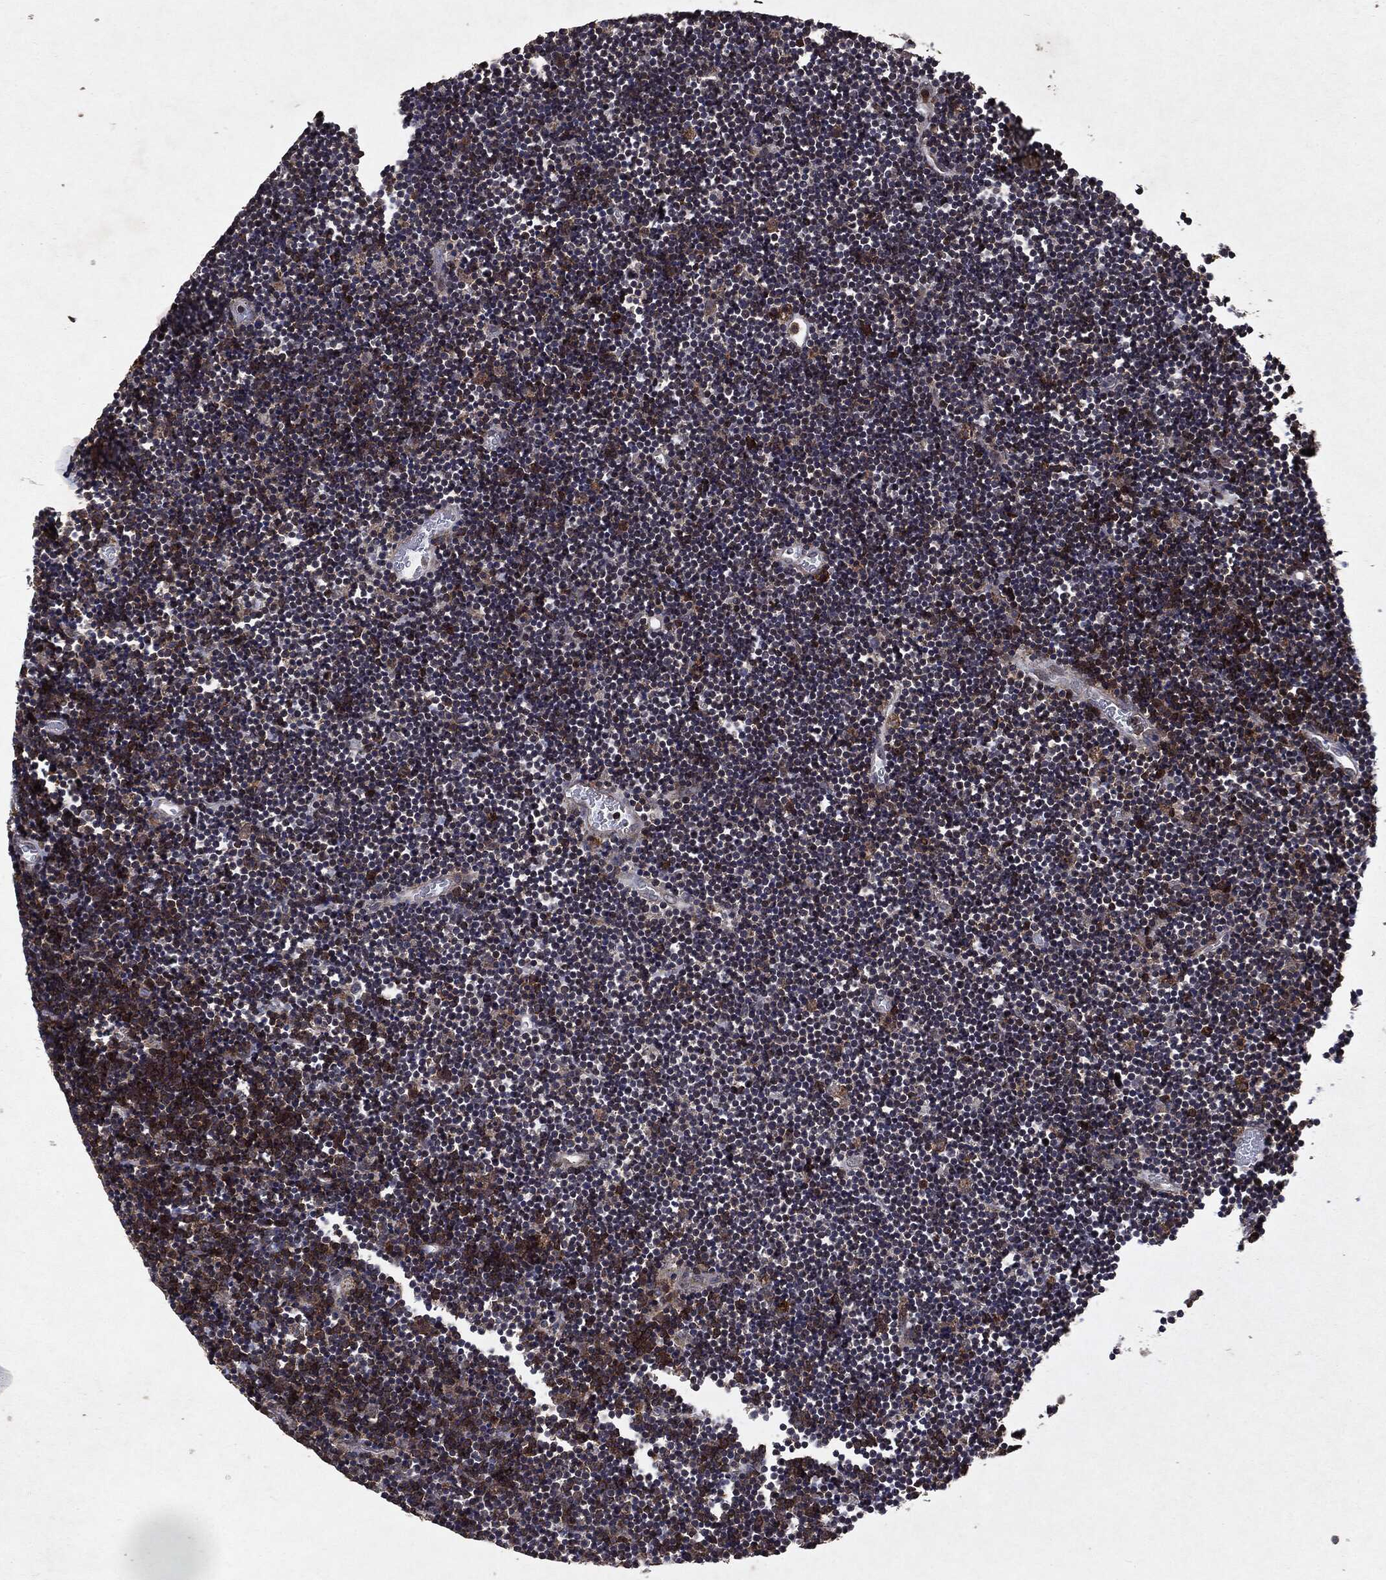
{"staining": {"intensity": "moderate", "quantity": "25%-75%", "location": "cytoplasmic/membranous"}, "tissue": "lymphoma", "cell_type": "Tumor cells", "image_type": "cancer", "snomed": [{"axis": "morphology", "description": "Malignant lymphoma, non-Hodgkin's type, Low grade"}, {"axis": "topography", "description": "Brain"}], "caption": "There is medium levels of moderate cytoplasmic/membranous positivity in tumor cells of lymphoma, as demonstrated by immunohistochemical staining (brown color).", "gene": "PTEN", "patient": {"sex": "female", "age": 66}}